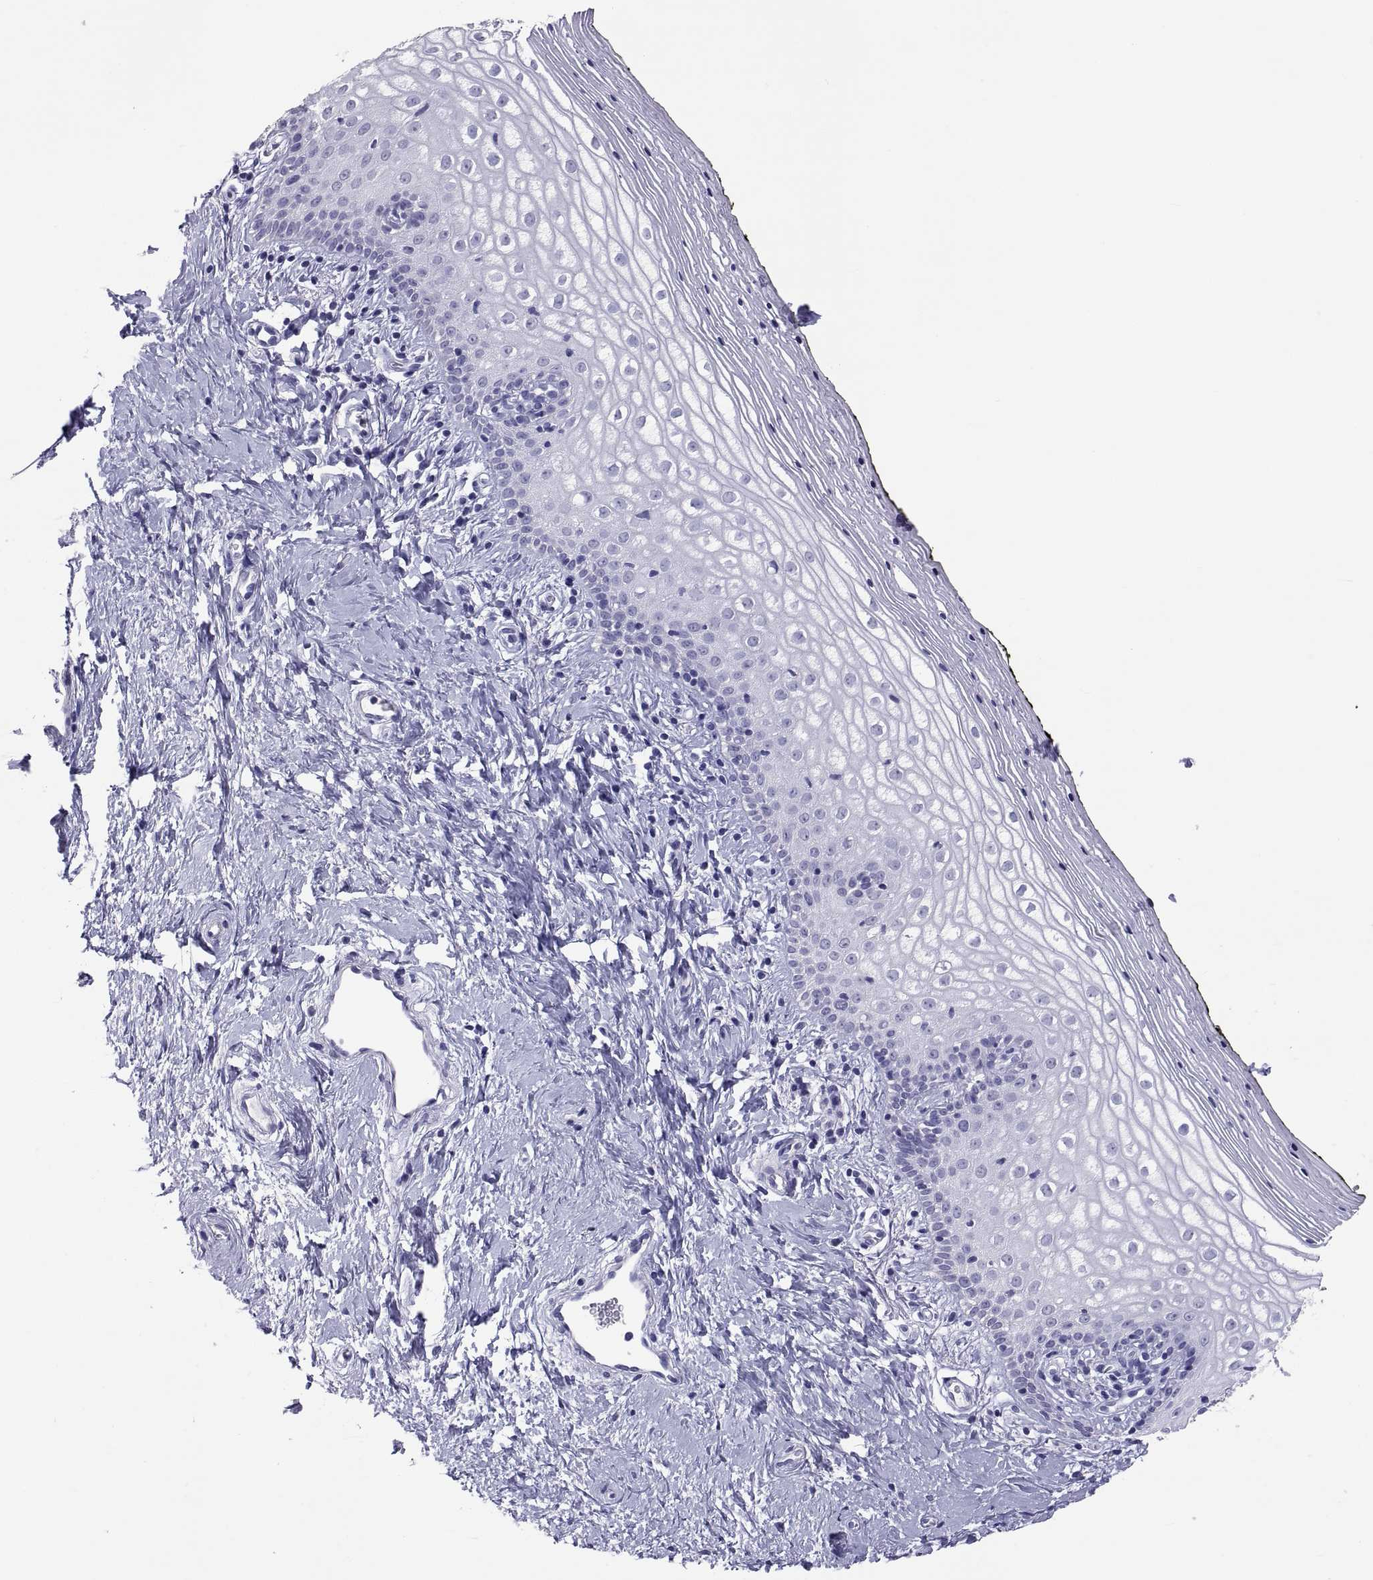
{"staining": {"intensity": "negative", "quantity": "none", "location": "none"}, "tissue": "vagina", "cell_type": "Squamous epithelial cells", "image_type": "normal", "snomed": [{"axis": "morphology", "description": "Normal tissue, NOS"}, {"axis": "topography", "description": "Vagina"}], "caption": "Squamous epithelial cells show no significant protein expression in benign vagina. The staining is performed using DAB brown chromogen with nuclei counter-stained in using hematoxylin.", "gene": "BSPH1", "patient": {"sex": "female", "age": 47}}